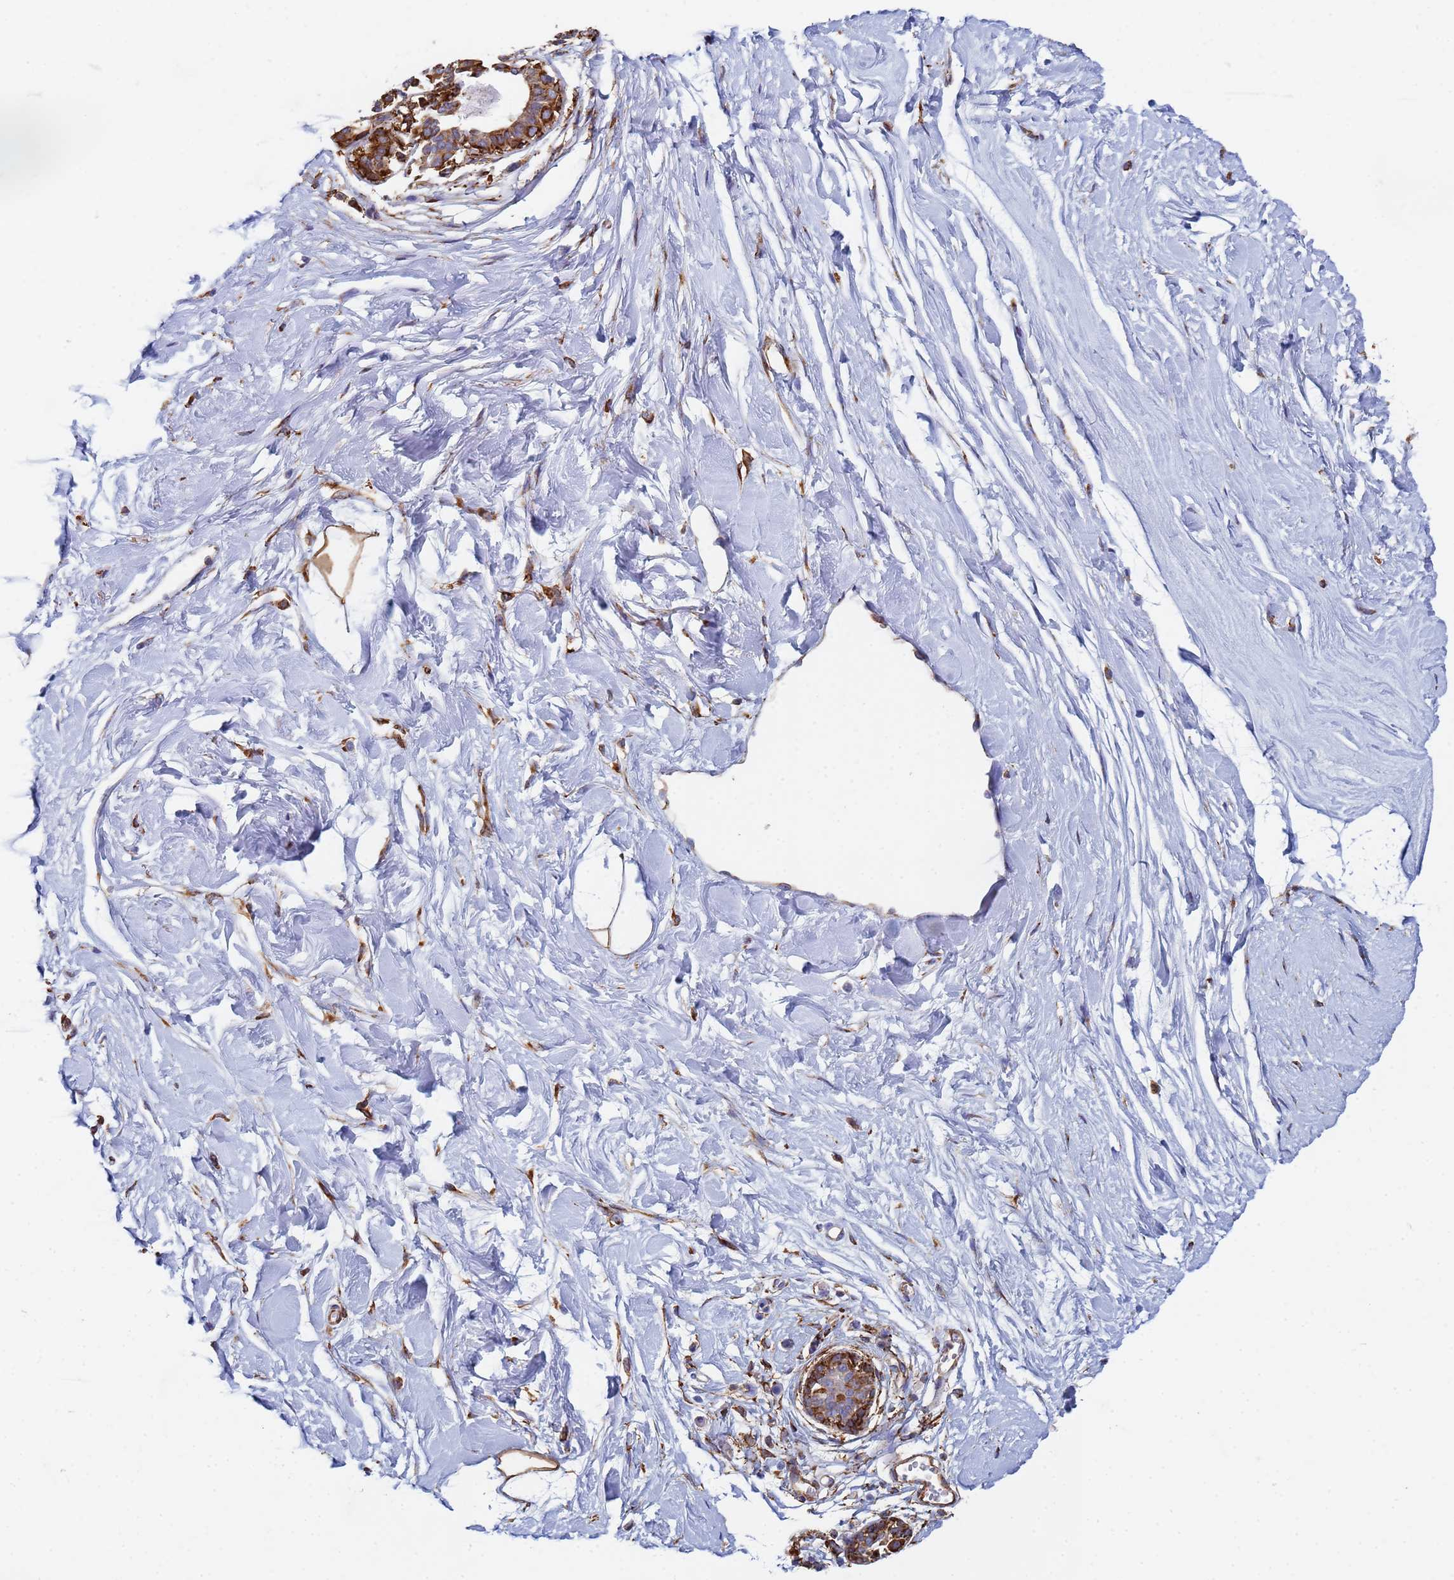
{"staining": {"intensity": "moderate", "quantity": "<25%", "location": "cytoplasmic/membranous"}, "tissue": "breast", "cell_type": "Glandular cells", "image_type": "normal", "snomed": [{"axis": "morphology", "description": "Normal tissue, NOS"}, {"axis": "topography", "description": "Breast"}], "caption": "DAB immunohistochemical staining of benign breast displays moderate cytoplasmic/membranous protein positivity in approximately <25% of glandular cells. (DAB IHC, brown staining for protein, blue staining for nuclei).", "gene": "GDAP2", "patient": {"sex": "female", "age": 45}}